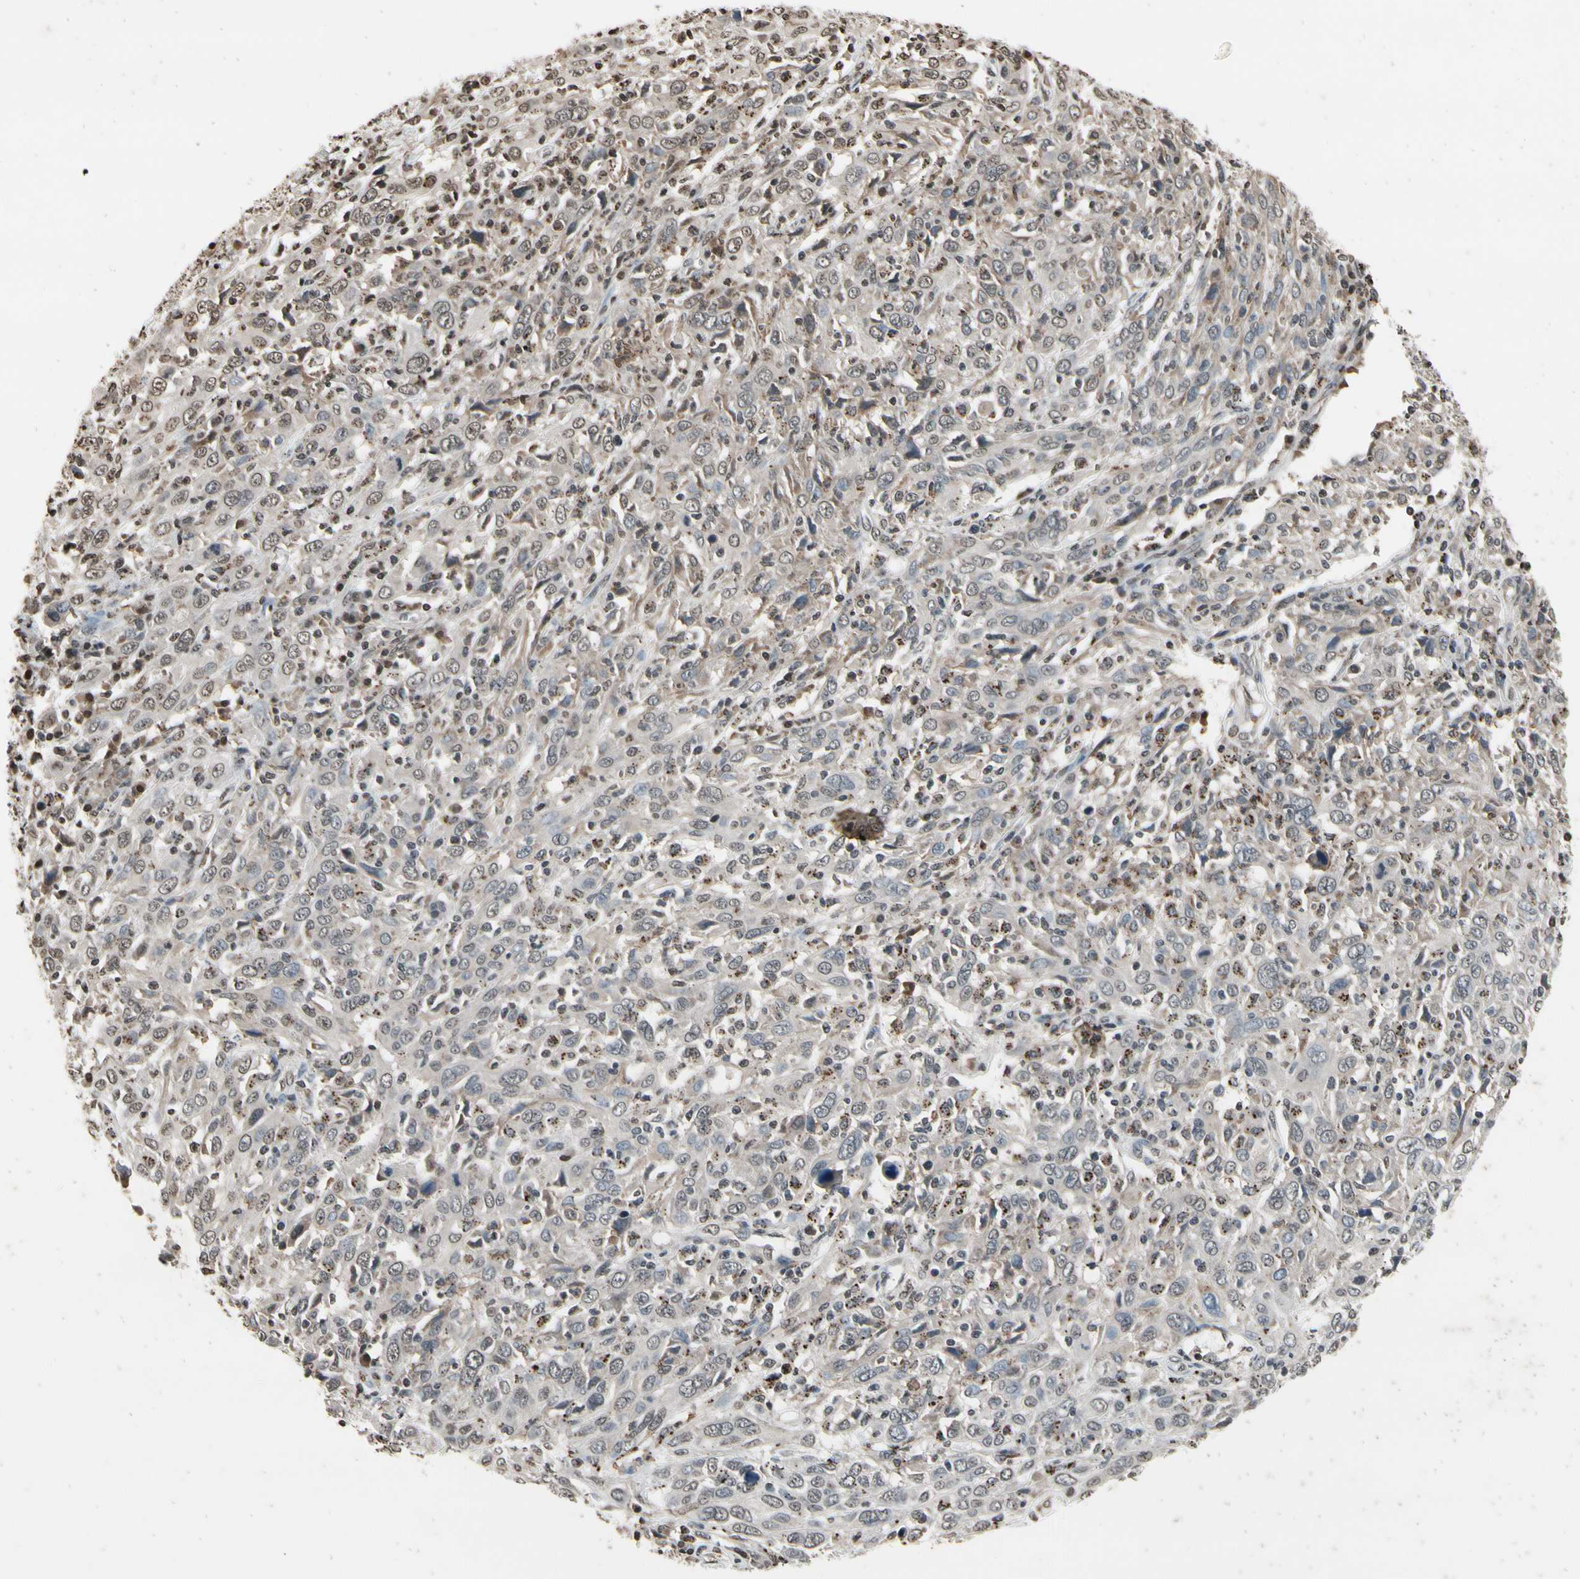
{"staining": {"intensity": "moderate", "quantity": "<25%", "location": "cytoplasmic/membranous"}, "tissue": "cervical cancer", "cell_type": "Tumor cells", "image_type": "cancer", "snomed": [{"axis": "morphology", "description": "Squamous cell carcinoma, NOS"}, {"axis": "topography", "description": "Cervix"}], "caption": "Human squamous cell carcinoma (cervical) stained with a brown dye exhibits moderate cytoplasmic/membranous positive staining in about <25% of tumor cells.", "gene": "HIPK2", "patient": {"sex": "female", "age": 46}}